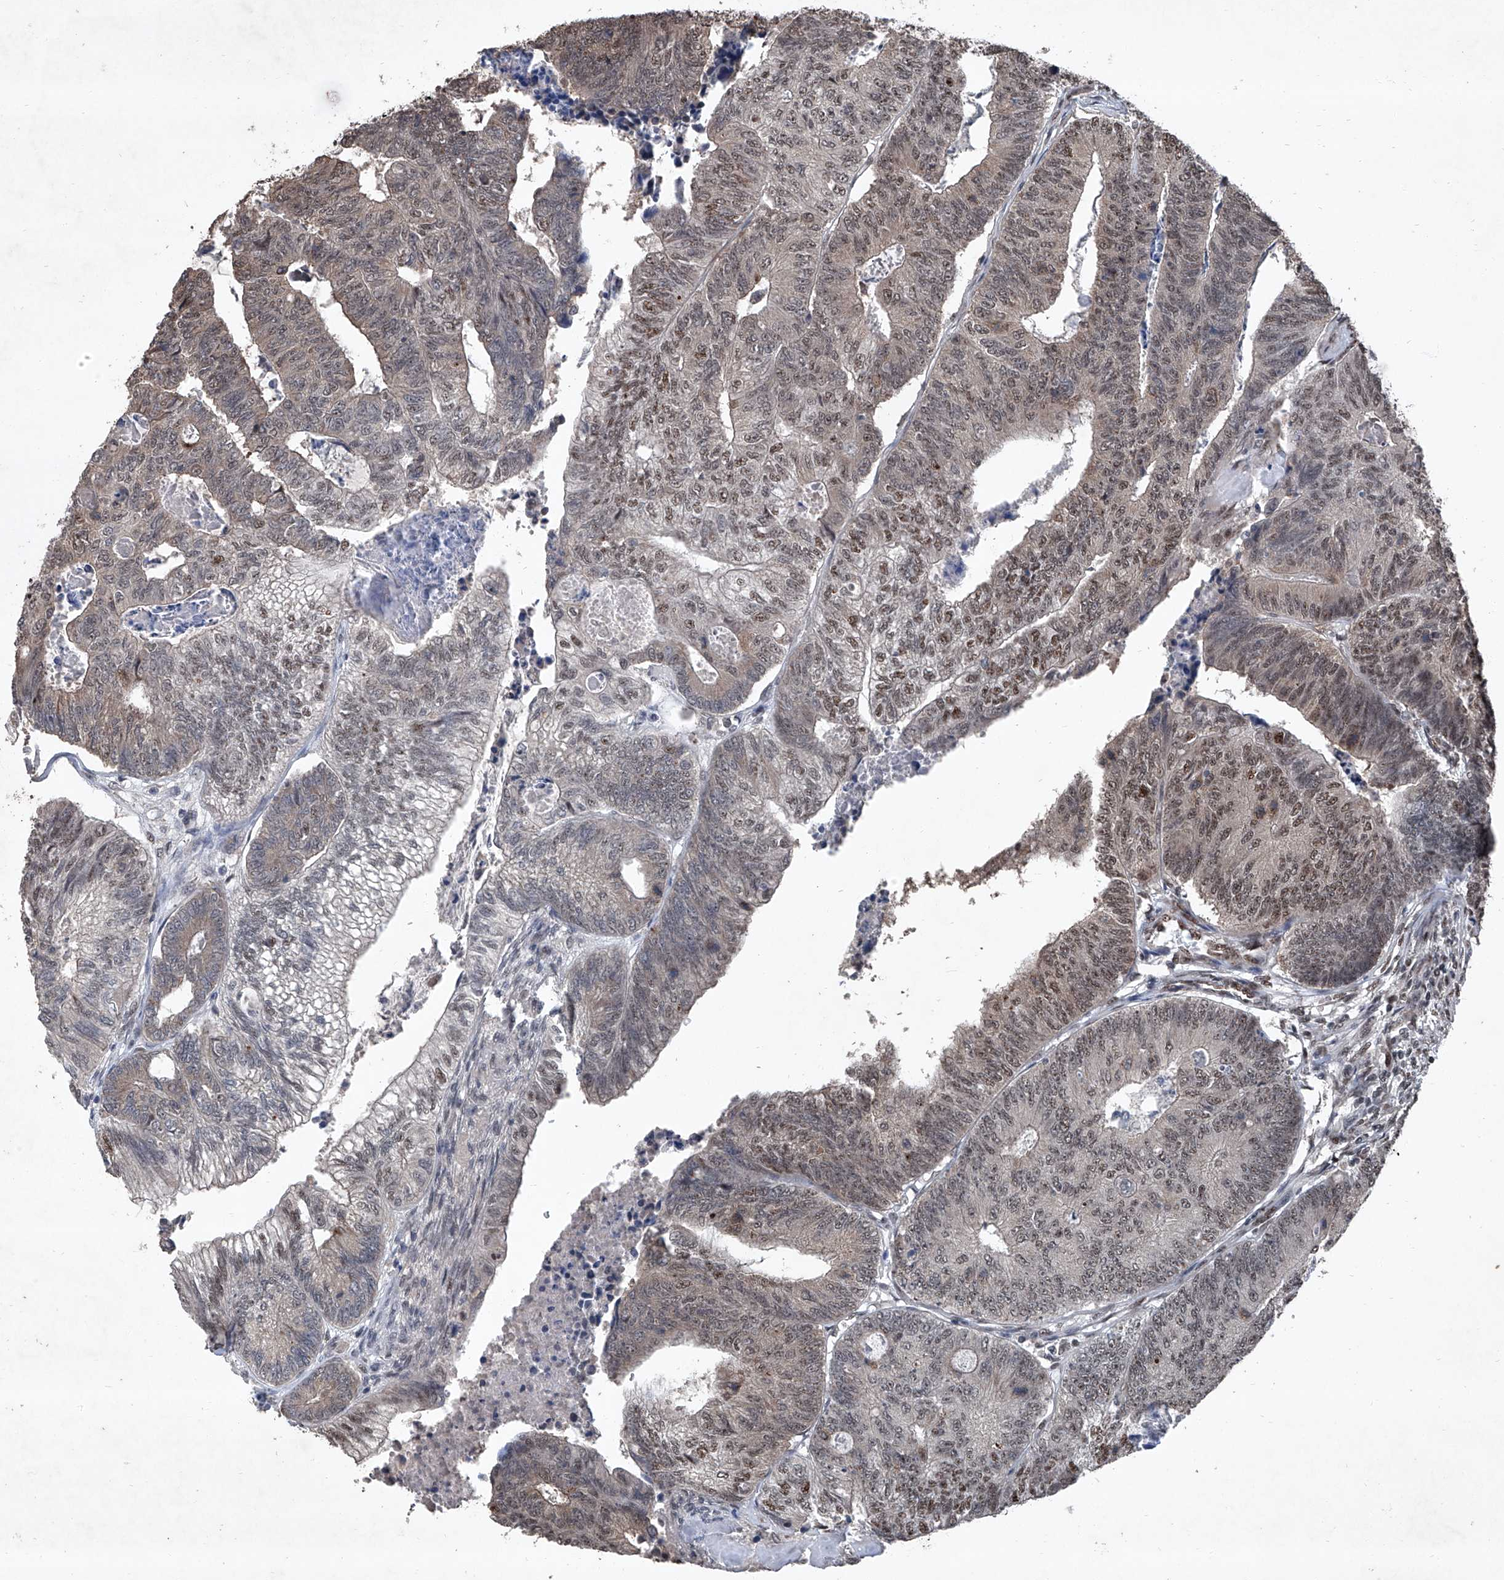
{"staining": {"intensity": "moderate", "quantity": ">75%", "location": "nuclear"}, "tissue": "colorectal cancer", "cell_type": "Tumor cells", "image_type": "cancer", "snomed": [{"axis": "morphology", "description": "Adenocarcinoma, NOS"}, {"axis": "topography", "description": "Colon"}], "caption": "Protein expression analysis of human adenocarcinoma (colorectal) reveals moderate nuclear positivity in approximately >75% of tumor cells.", "gene": "DDX39B", "patient": {"sex": "female", "age": 67}}